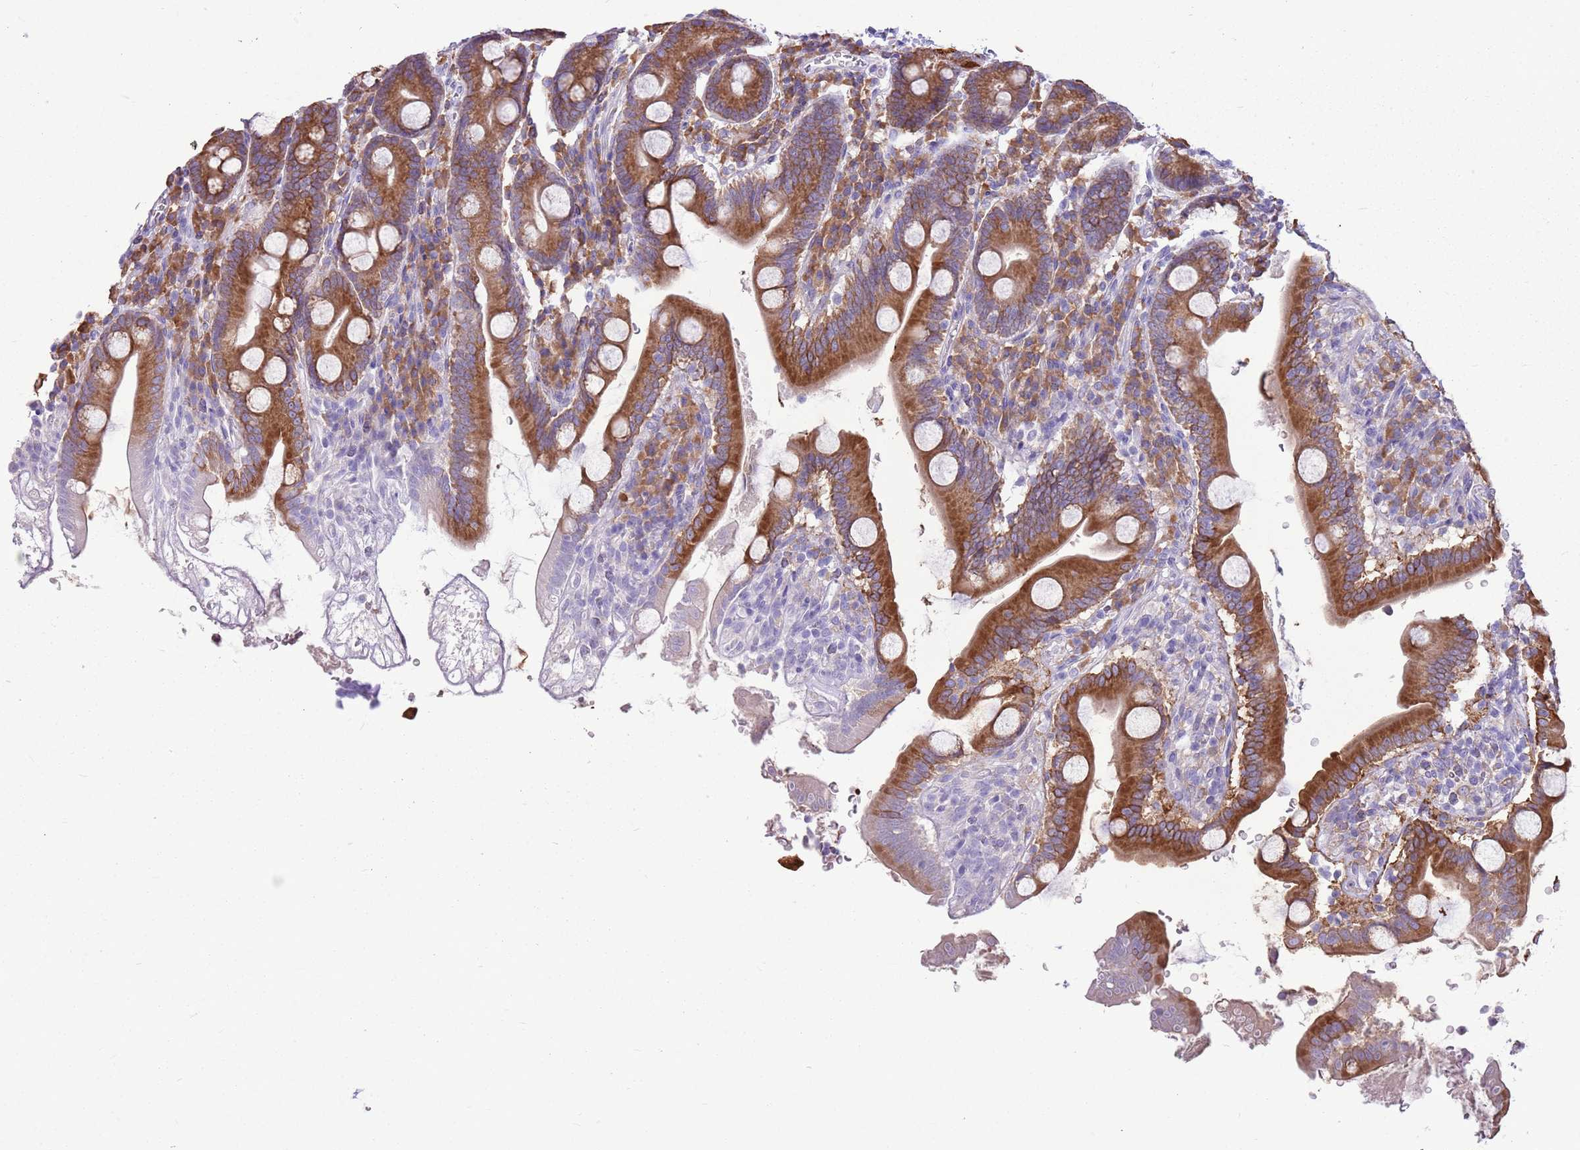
{"staining": {"intensity": "strong", "quantity": ">75%", "location": "cytoplasmic/membranous"}, "tissue": "duodenum", "cell_type": "Glandular cells", "image_type": "normal", "snomed": [{"axis": "morphology", "description": "Normal tissue, NOS"}, {"axis": "topography", "description": "Duodenum"}], "caption": "Human duodenum stained for a protein (brown) demonstrates strong cytoplasmic/membranous positive expression in approximately >75% of glandular cells.", "gene": "KCTD19", "patient": {"sex": "male", "age": 35}}